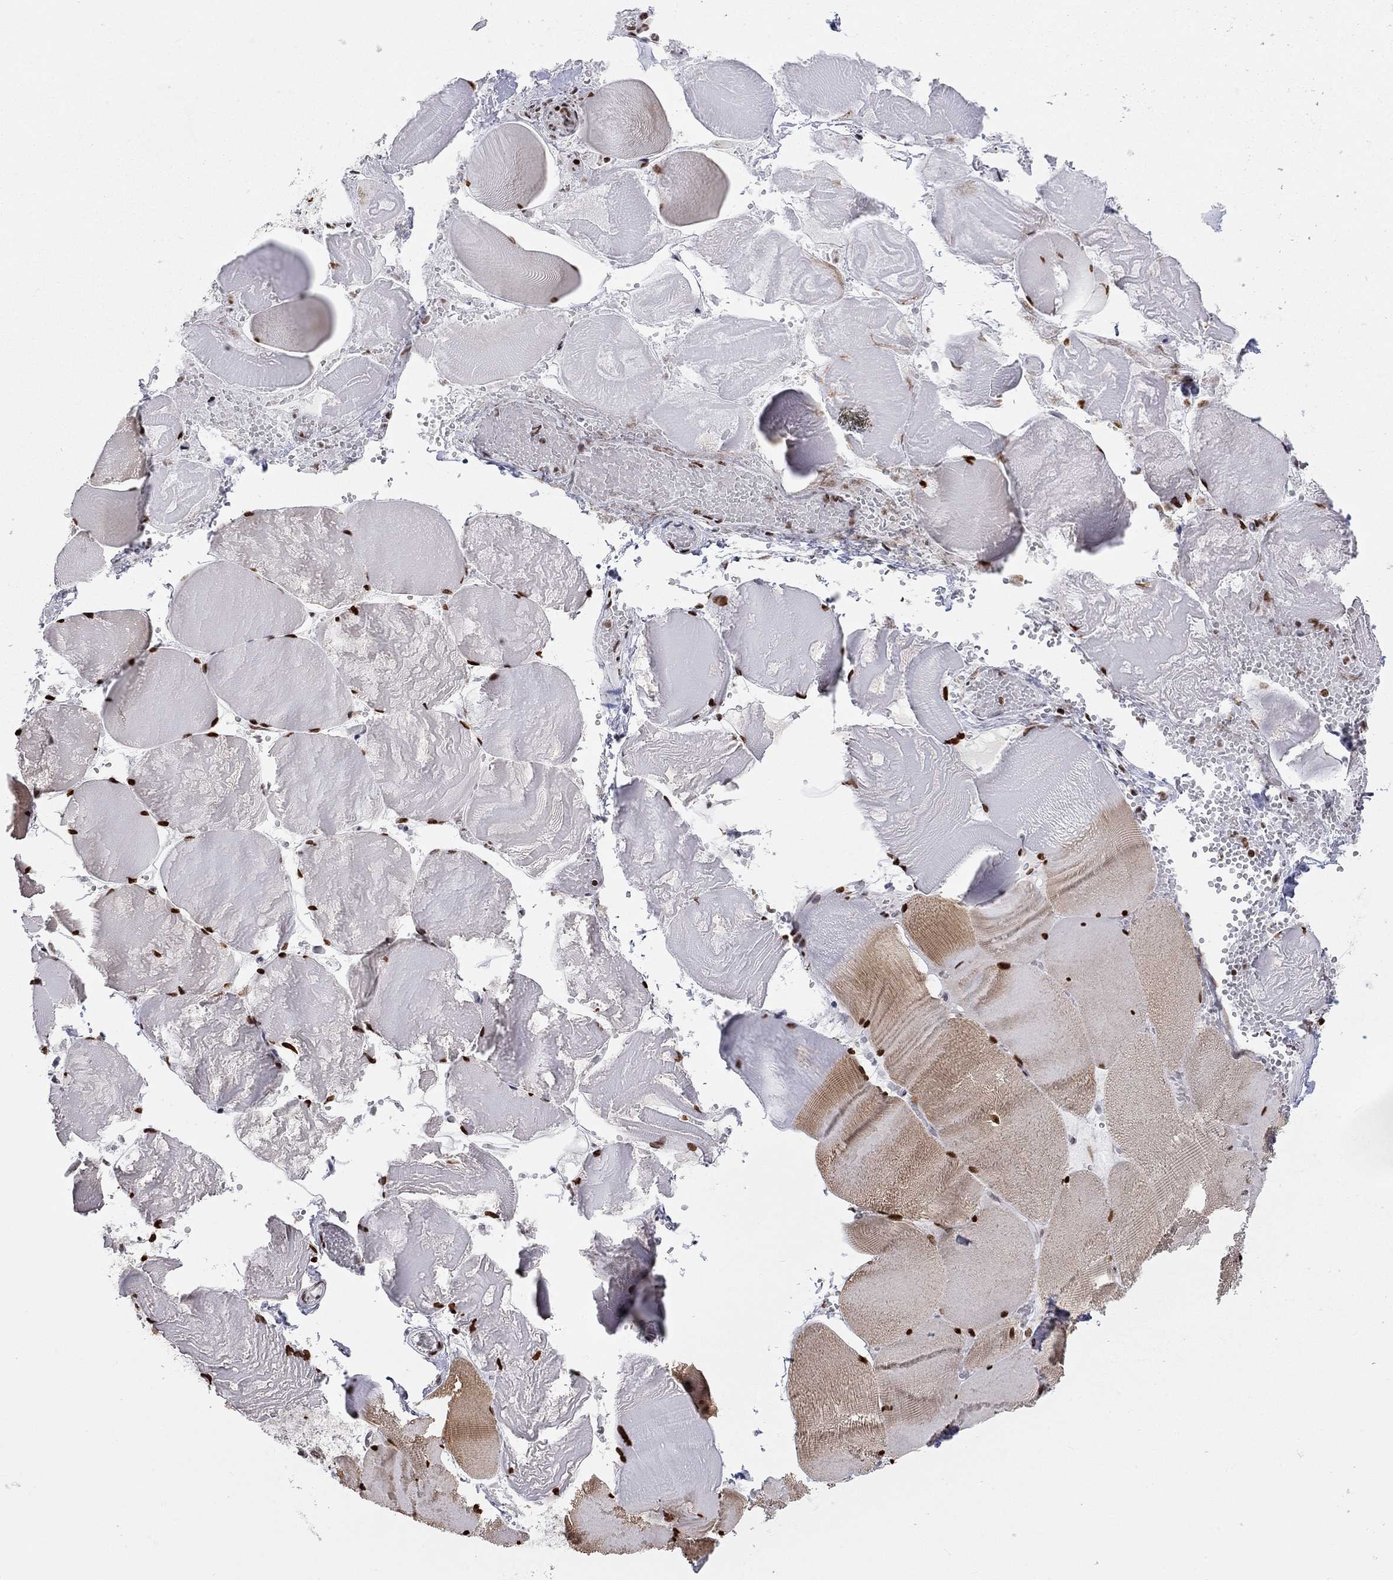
{"staining": {"intensity": "strong", "quantity": ">75%", "location": "nuclear"}, "tissue": "skeletal muscle", "cell_type": "Myocytes", "image_type": "normal", "snomed": [{"axis": "morphology", "description": "Normal tissue, NOS"}, {"axis": "morphology", "description": "Malignant melanoma, Metastatic site"}, {"axis": "topography", "description": "Skeletal muscle"}], "caption": "Immunohistochemistry (IHC) micrograph of unremarkable skeletal muscle: skeletal muscle stained using immunohistochemistry (IHC) reveals high levels of strong protein expression localized specifically in the nuclear of myocytes, appearing as a nuclear brown color.", "gene": "H2AX", "patient": {"sex": "male", "age": 50}}